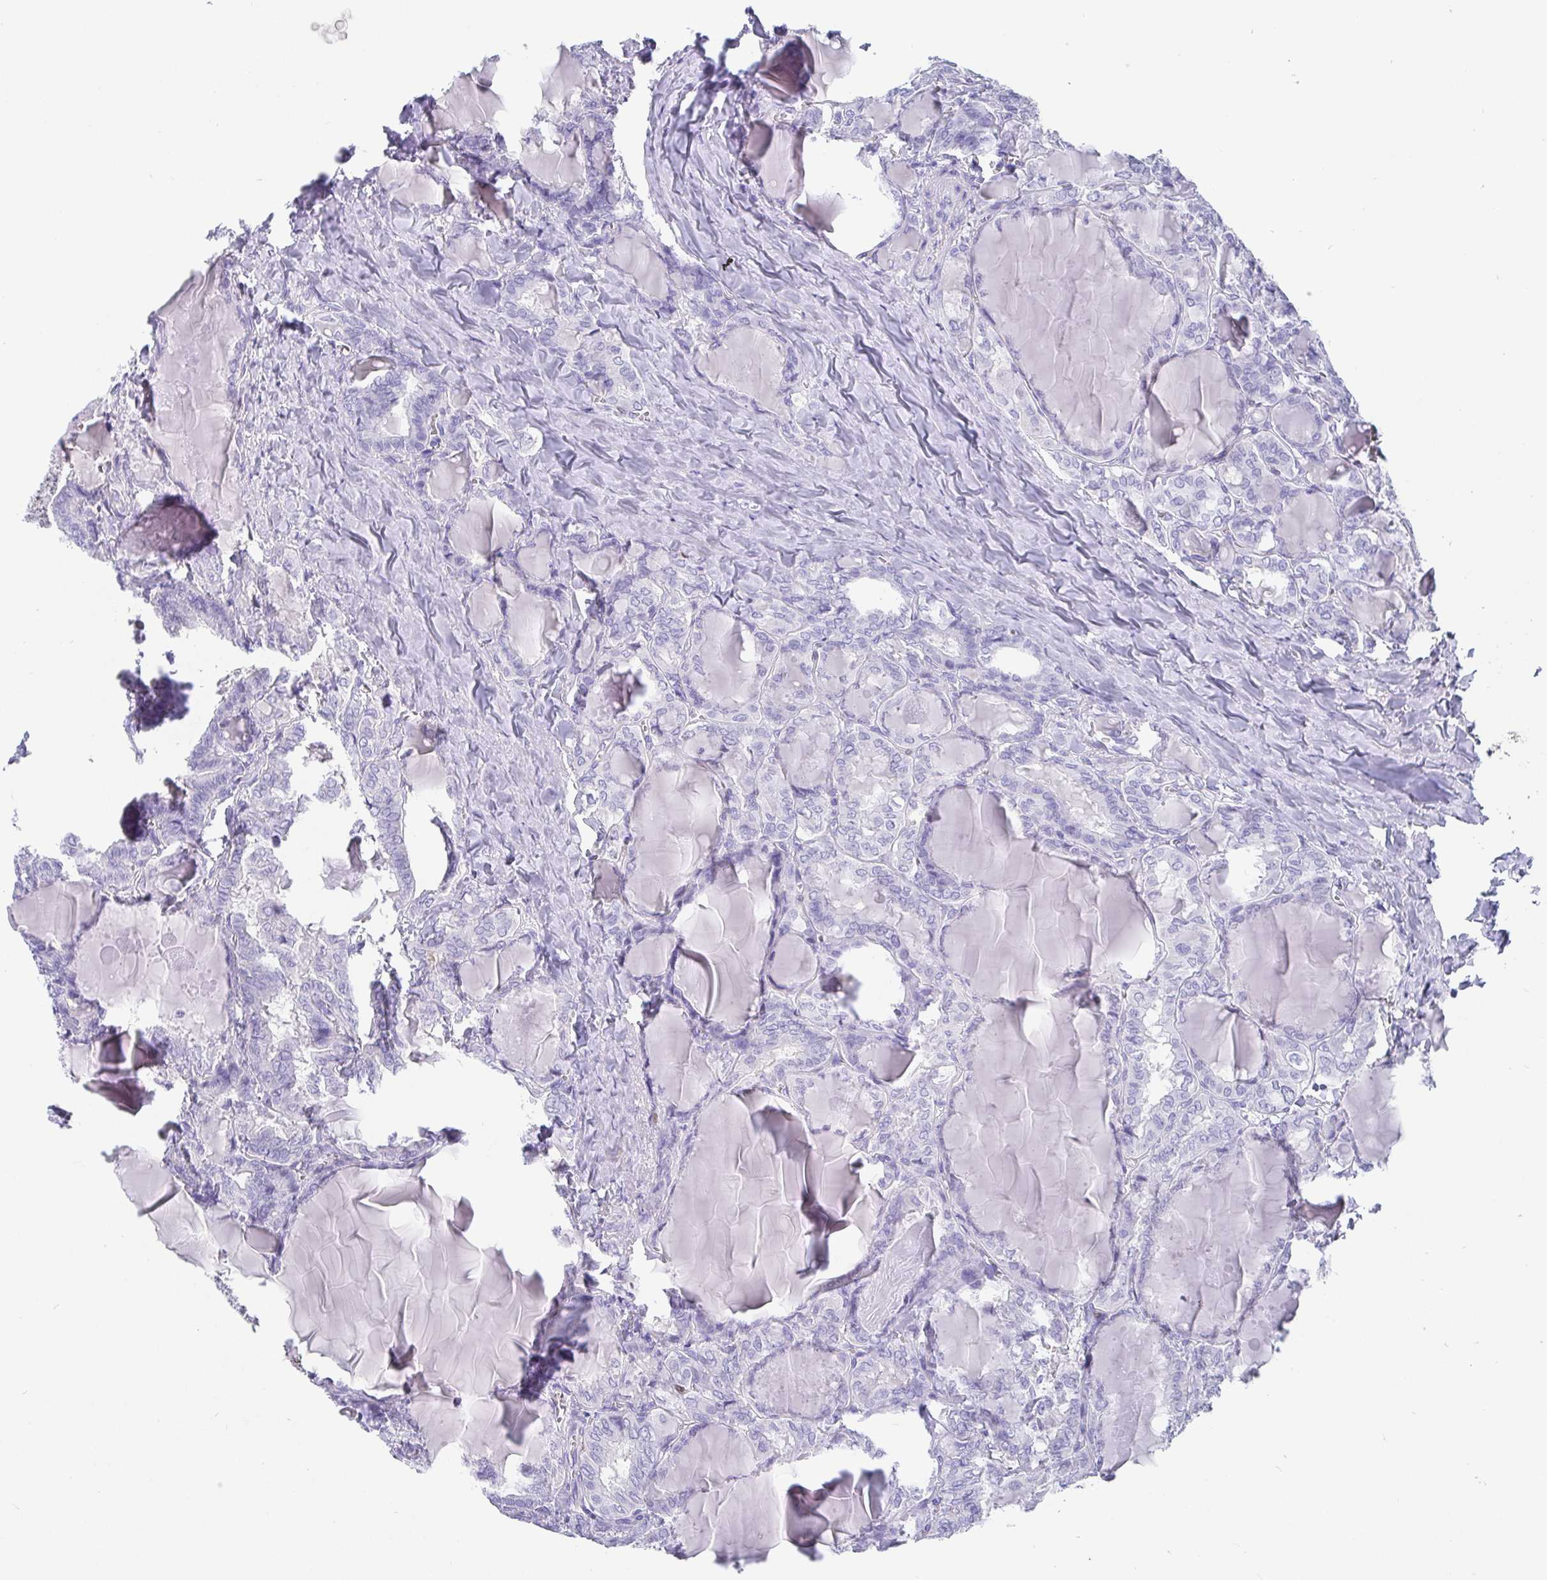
{"staining": {"intensity": "negative", "quantity": "none", "location": "none"}, "tissue": "thyroid cancer", "cell_type": "Tumor cells", "image_type": "cancer", "snomed": [{"axis": "morphology", "description": "Papillary adenocarcinoma, NOS"}, {"axis": "topography", "description": "Thyroid gland"}], "caption": "Papillary adenocarcinoma (thyroid) was stained to show a protein in brown. There is no significant positivity in tumor cells.", "gene": "SCGN", "patient": {"sex": "female", "age": 46}}